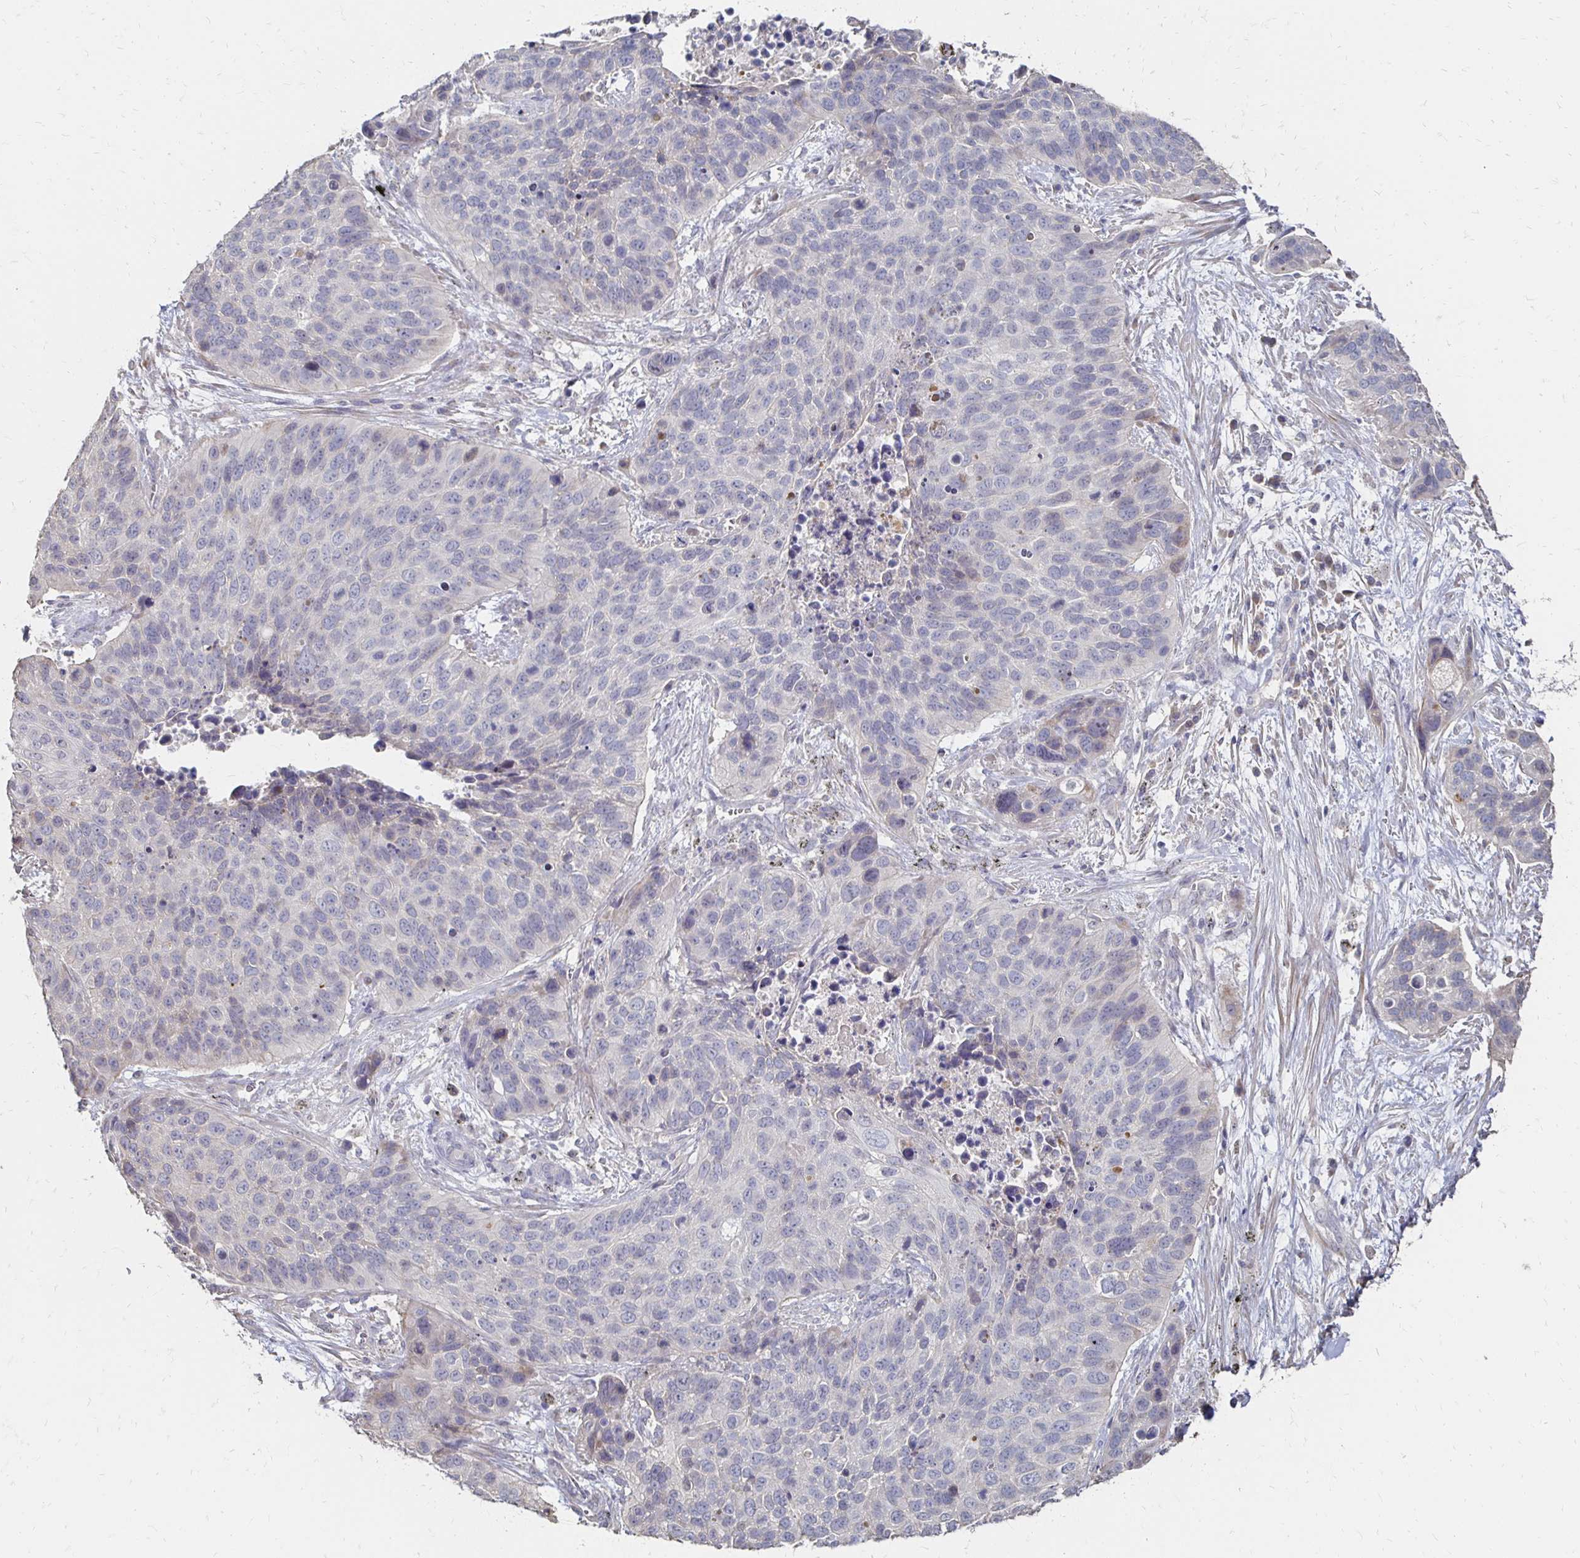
{"staining": {"intensity": "negative", "quantity": "none", "location": "none"}, "tissue": "lung cancer", "cell_type": "Tumor cells", "image_type": "cancer", "snomed": [{"axis": "morphology", "description": "Squamous cell carcinoma, NOS"}, {"axis": "topography", "description": "Lung"}], "caption": "Image shows no protein staining in tumor cells of lung cancer tissue.", "gene": "ZNF727", "patient": {"sex": "male", "age": 62}}